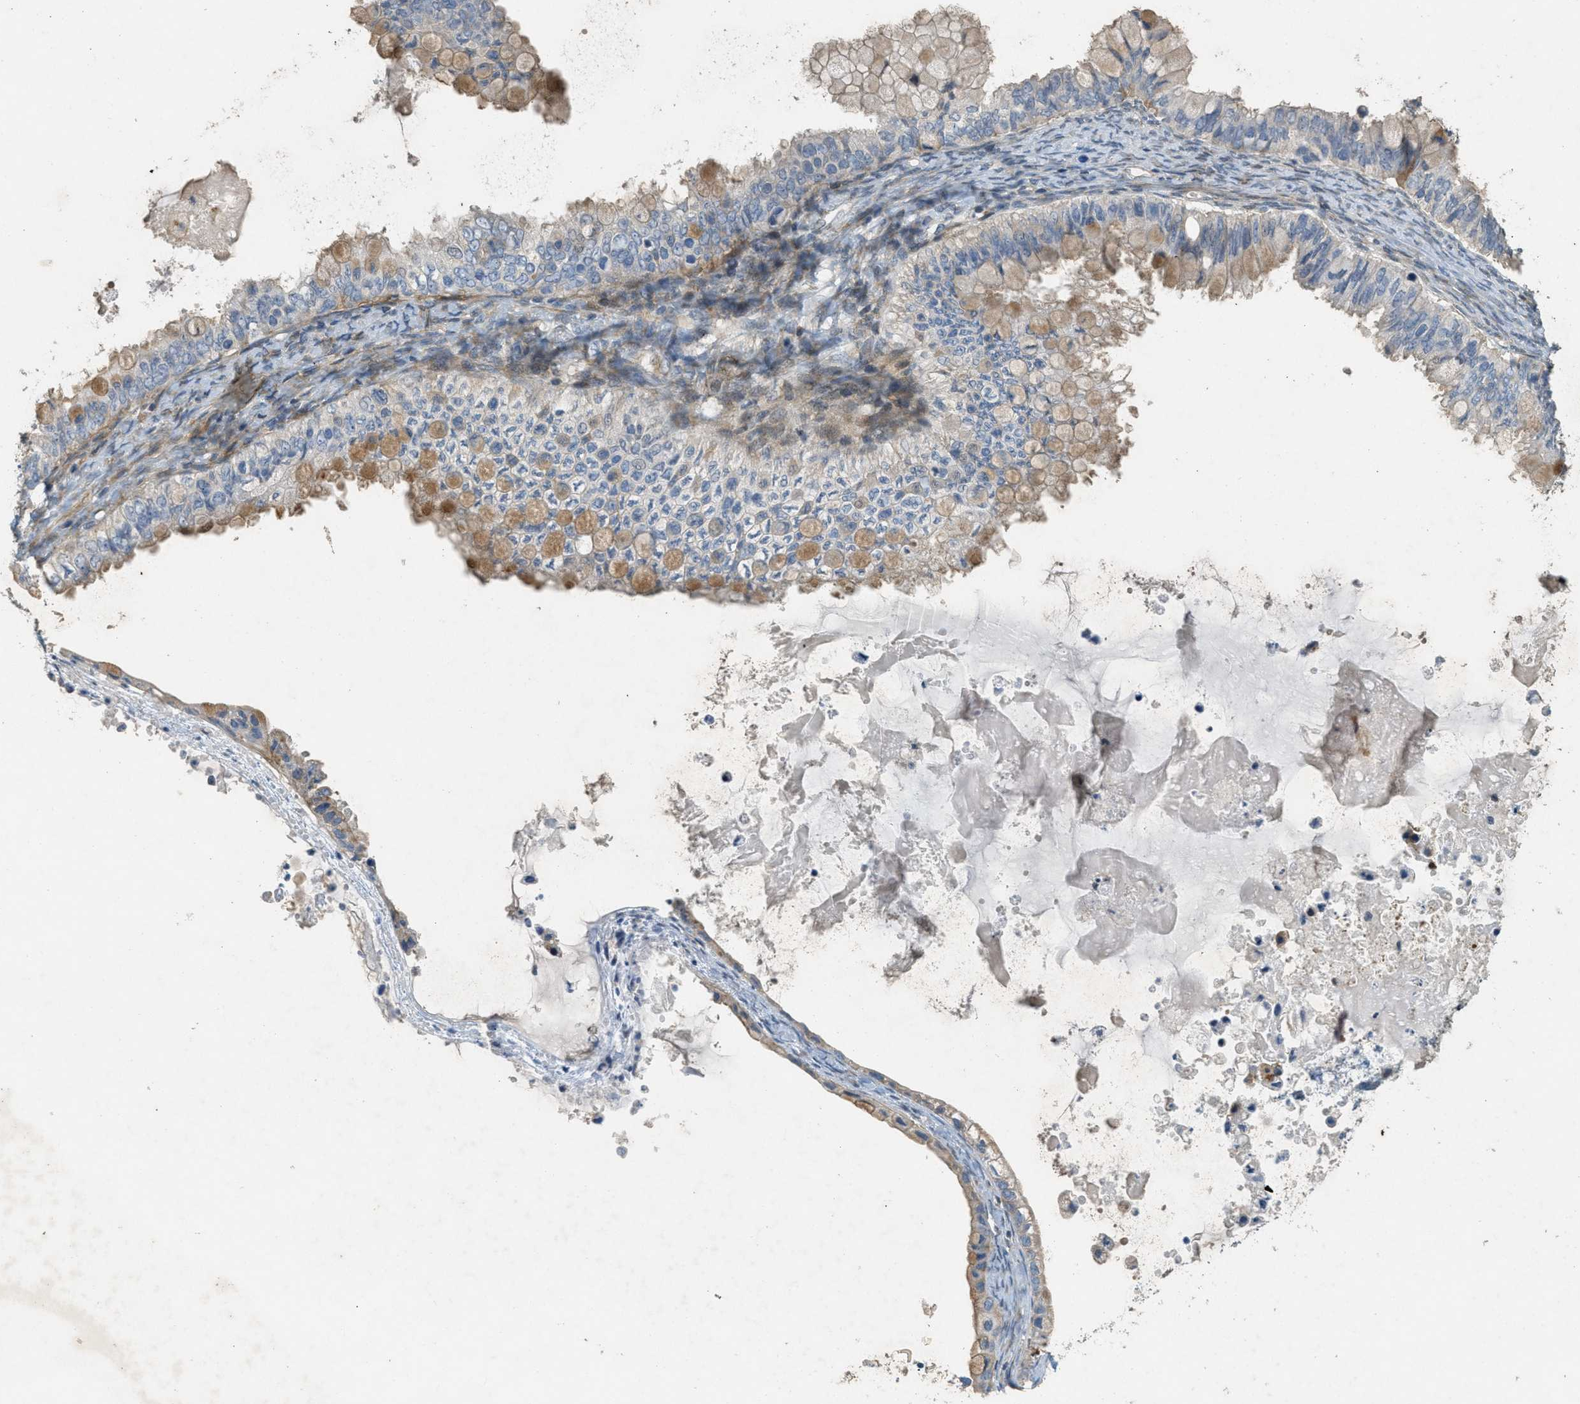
{"staining": {"intensity": "moderate", "quantity": "25%-75%", "location": "cytoplasmic/membranous"}, "tissue": "ovarian cancer", "cell_type": "Tumor cells", "image_type": "cancer", "snomed": [{"axis": "morphology", "description": "Cystadenocarcinoma, mucinous, NOS"}, {"axis": "topography", "description": "Ovary"}], "caption": "This is a micrograph of immunohistochemistry staining of ovarian cancer (mucinous cystadenocarcinoma), which shows moderate expression in the cytoplasmic/membranous of tumor cells.", "gene": "ADCY5", "patient": {"sex": "female", "age": 80}}